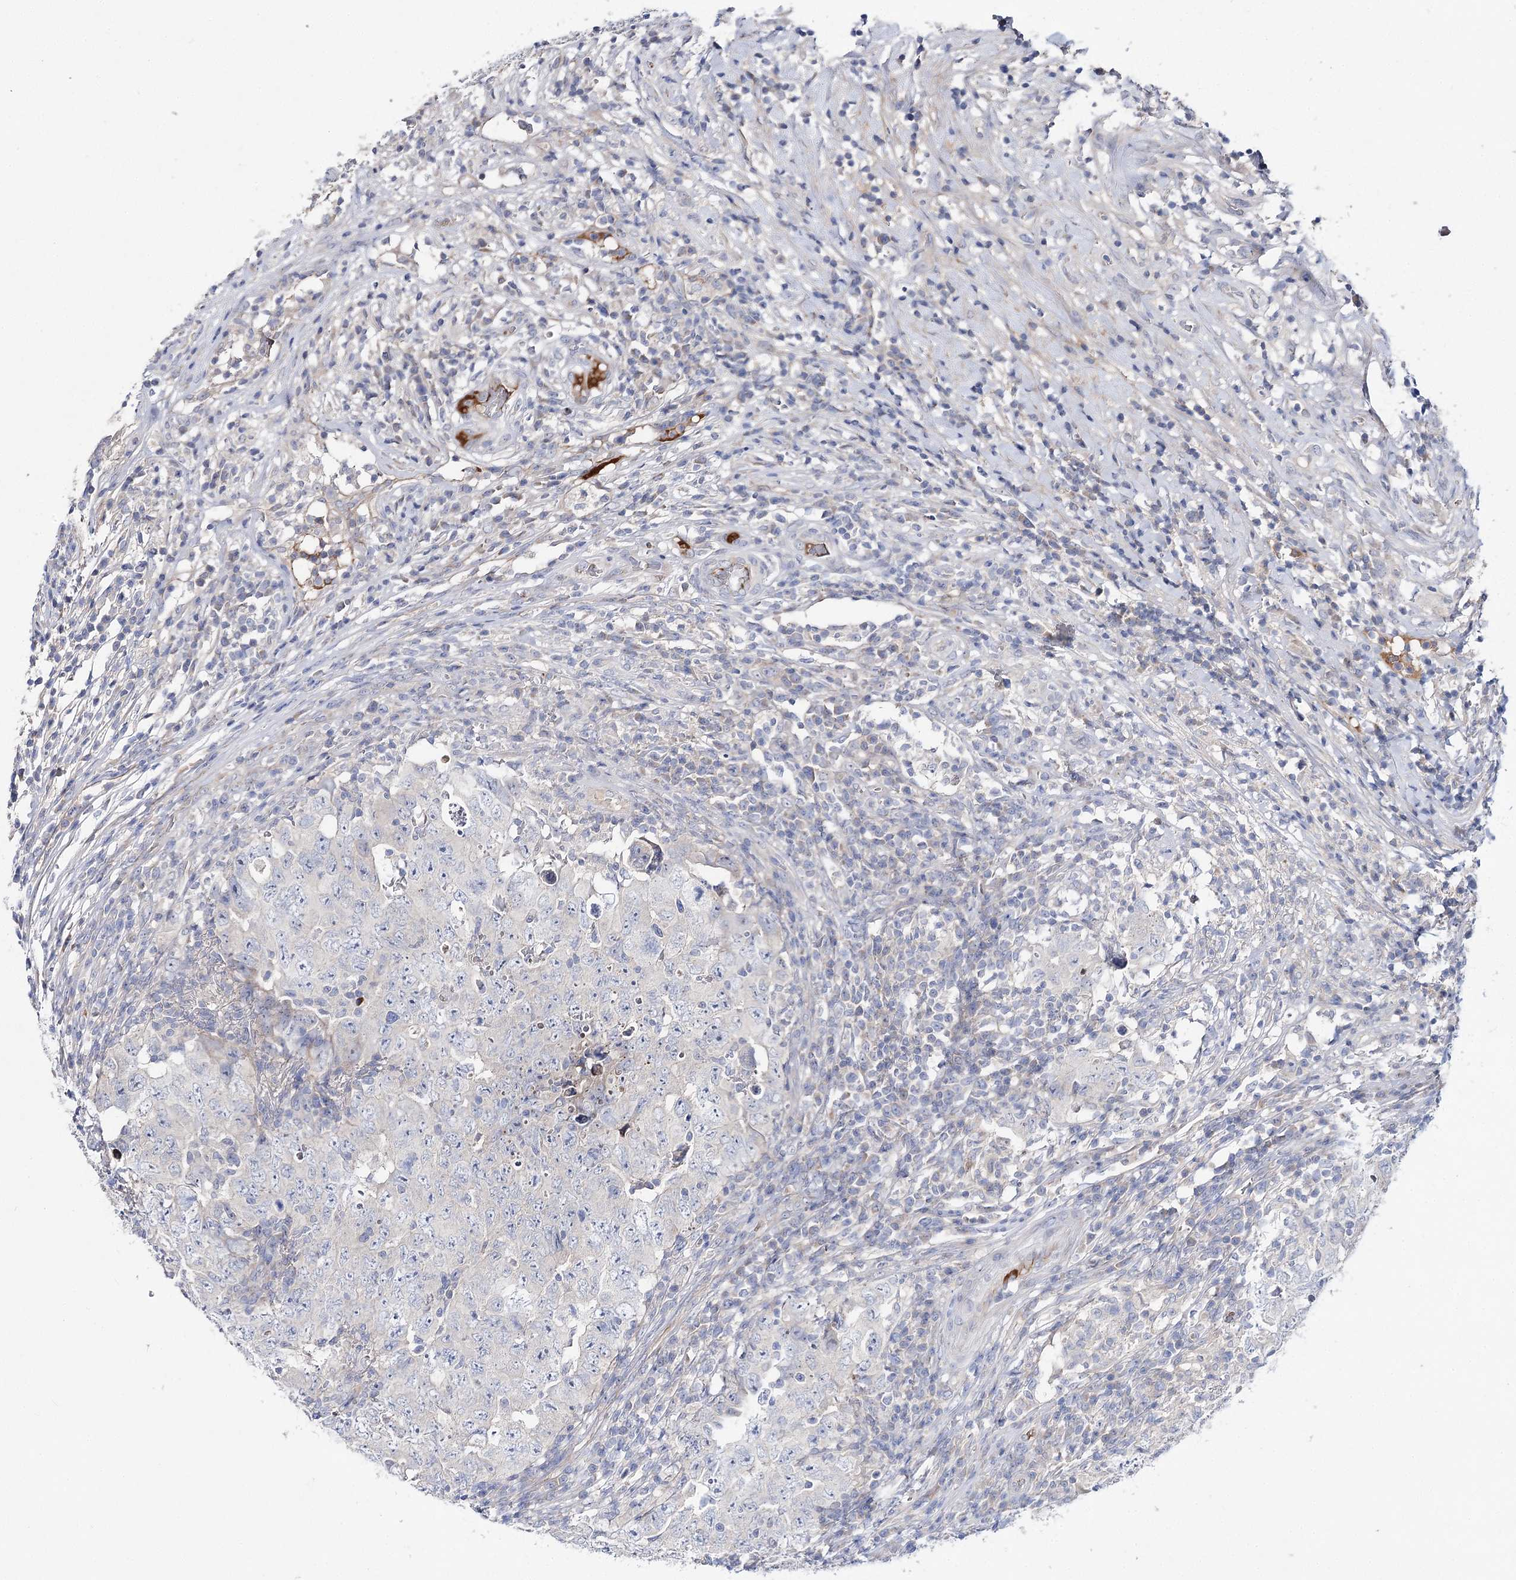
{"staining": {"intensity": "negative", "quantity": "none", "location": "none"}, "tissue": "testis cancer", "cell_type": "Tumor cells", "image_type": "cancer", "snomed": [{"axis": "morphology", "description": "Carcinoma, Embryonal, NOS"}, {"axis": "topography", "description": "Testis"}], "caption": "DAB immunohistochemical staining of embryonal carcinoma (testis) exhibits no significant staining in tumor cells.", "gene": "LRRC14B", "patient": {"sex": "male", "age": 26}}